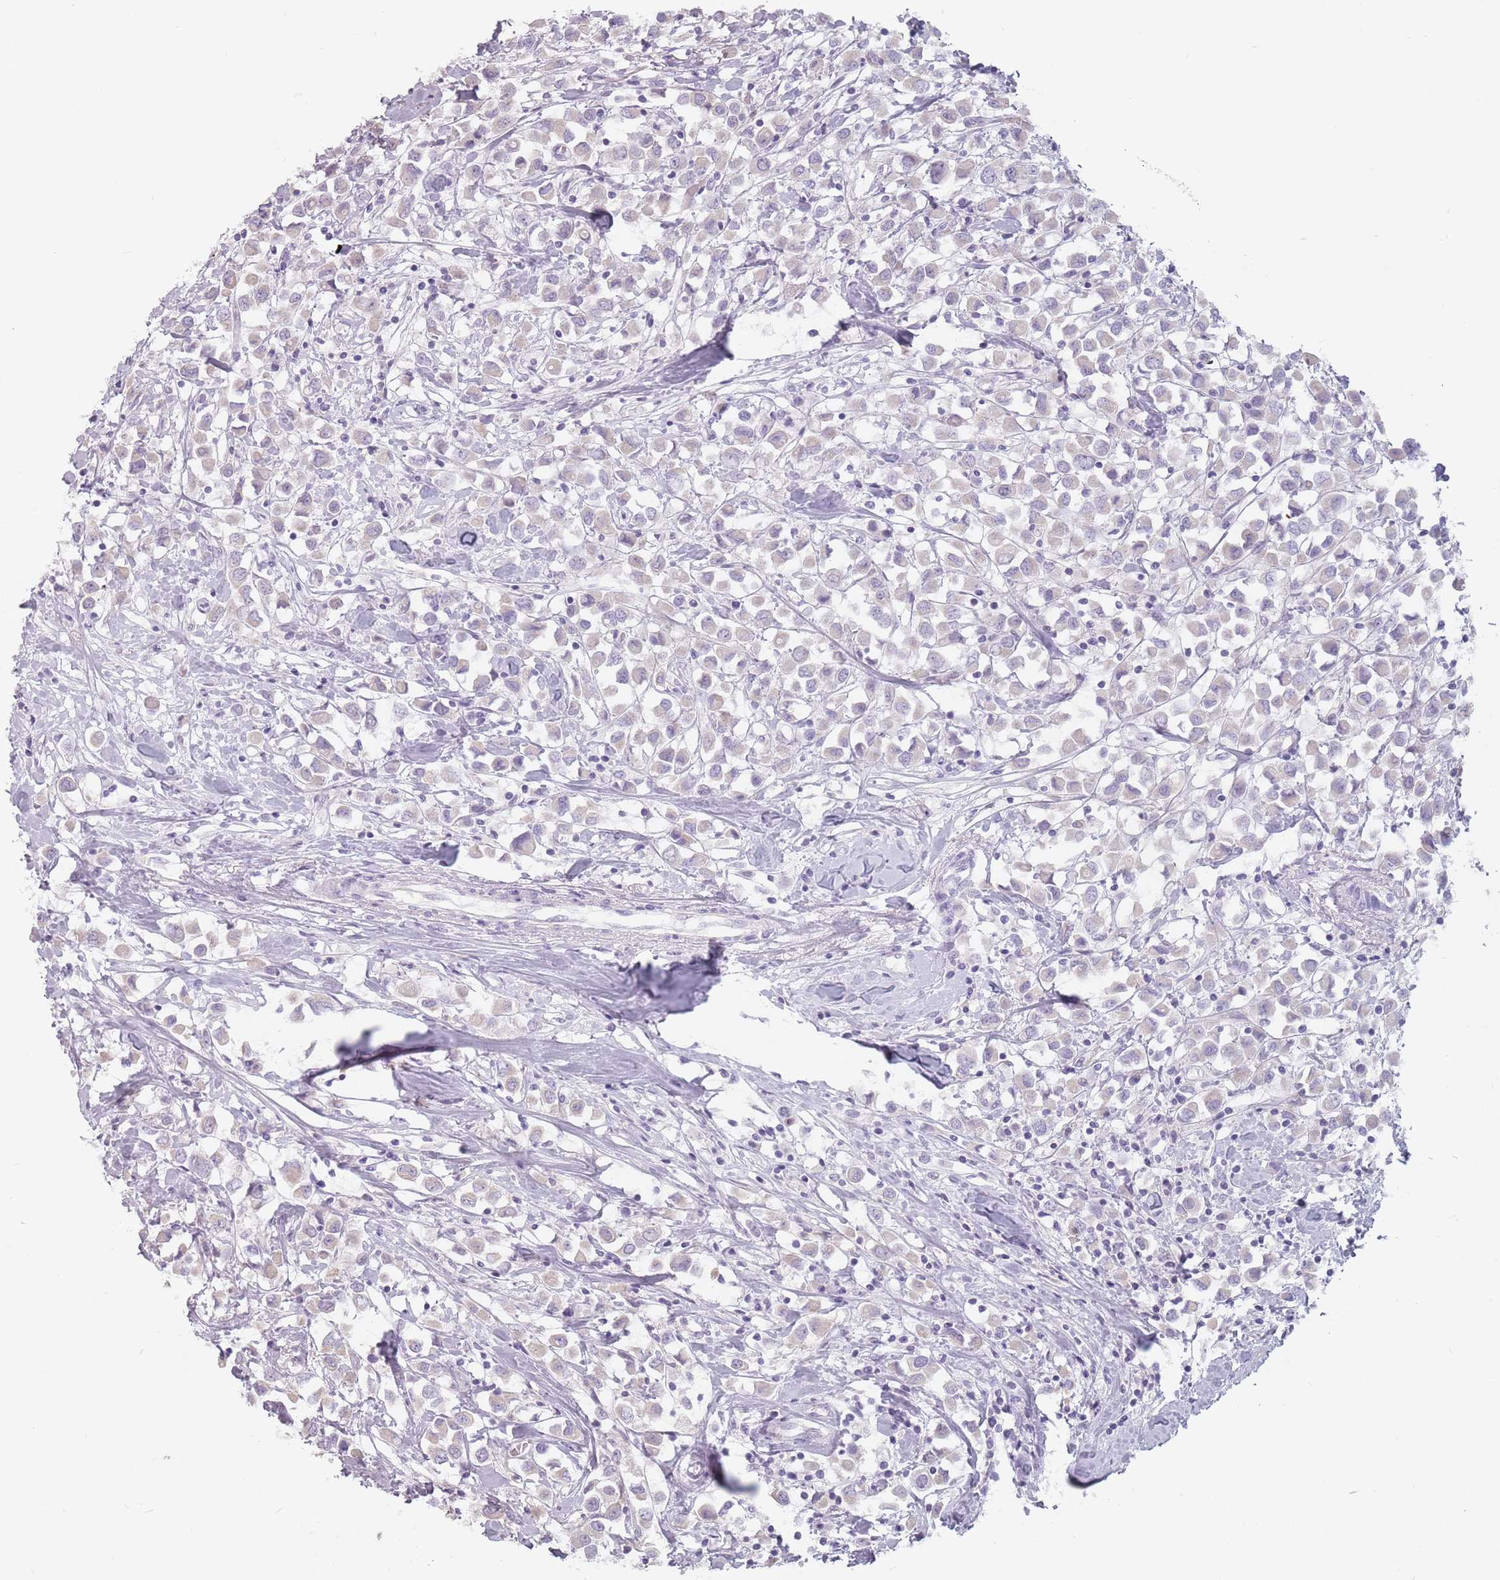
{"staining": {"intensity": "negative", "quantity": "none", "location": "none"}, "tissue": "breast cancer", "cell_type": "Tumor cells", "image_type": "cancer", "snomed": [{"axis": "morphology", "description": "Duct carcinoma"}, {"axis": "topography", "description": "Breast"}], "caption": "Immunohistochemical staining of breast cancer shows no significant positivity in tumor cells.", "gene": "CEP19", "patient": {"sex": "female", "age": 61}}